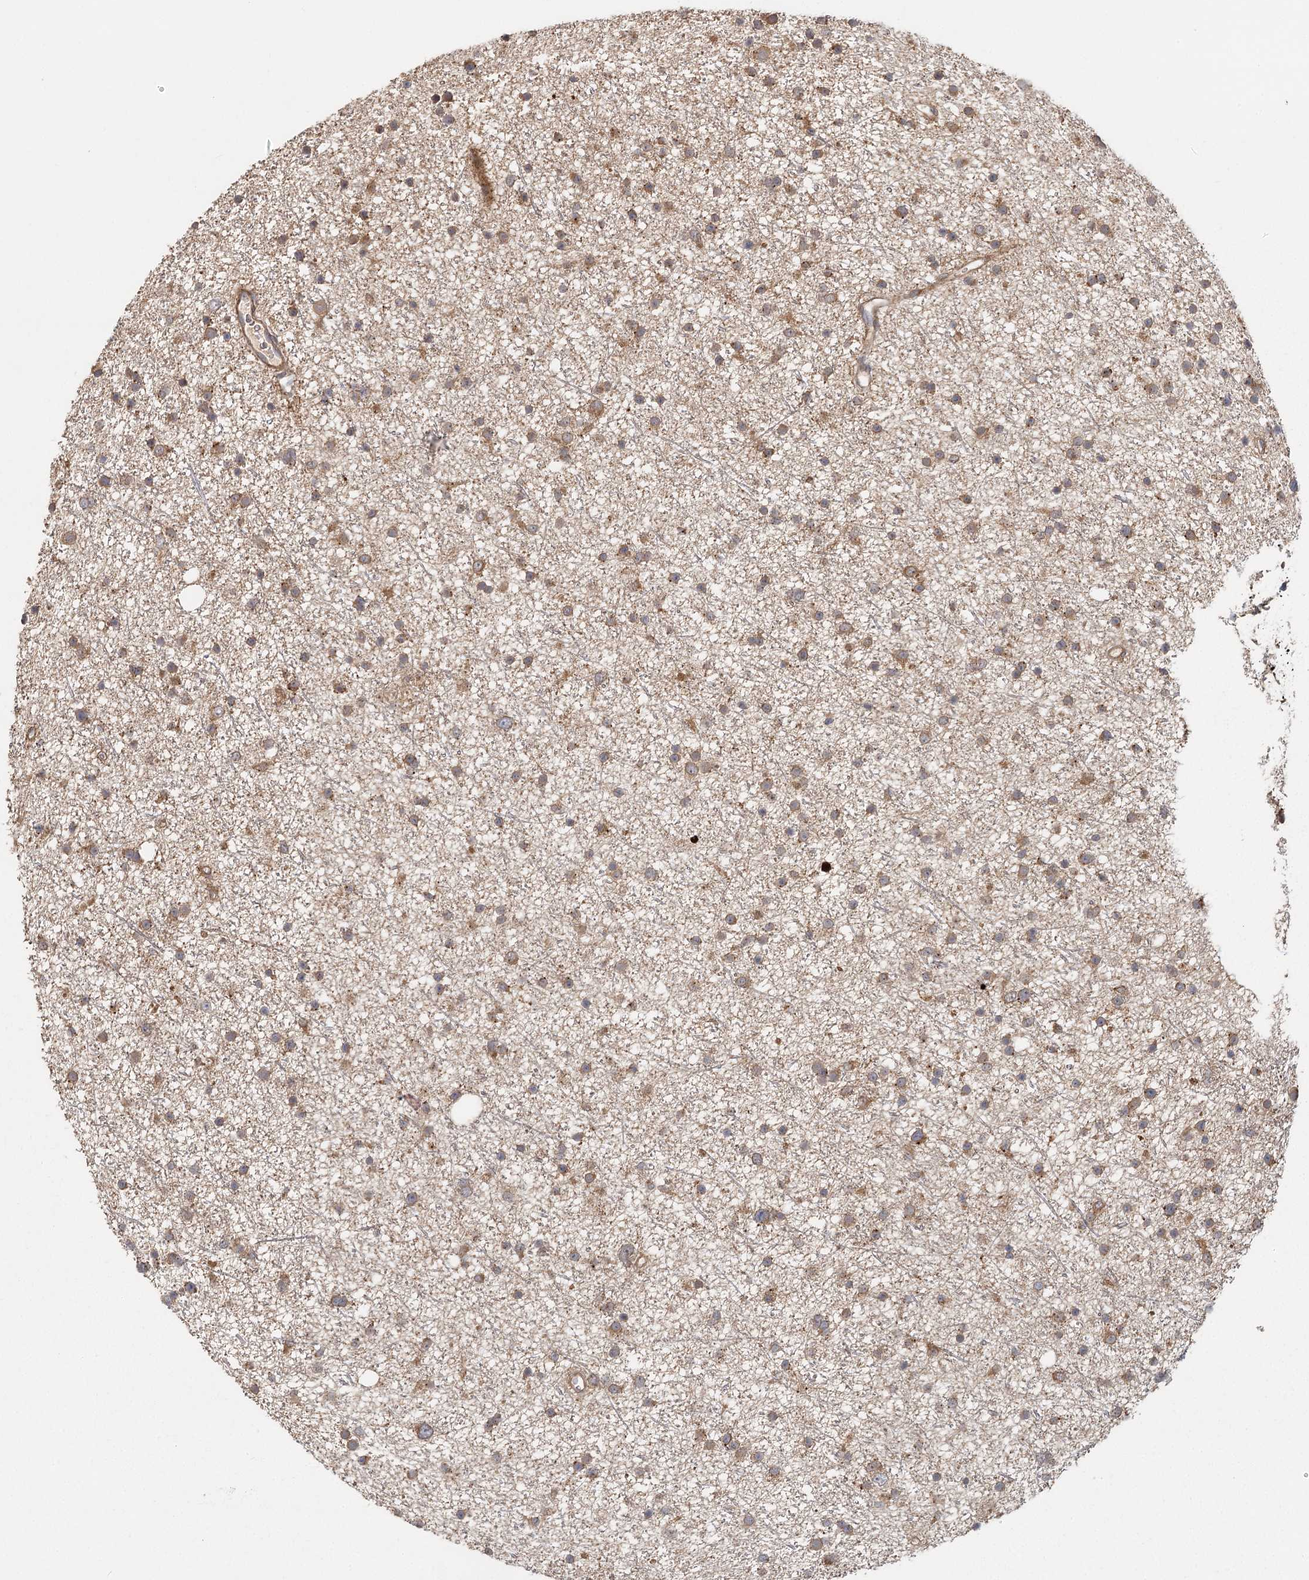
{"staining": {"intensity": "moderate", "quantity": ">75%", "location": "cytoplasmic/membranous"}, "tissue": "glioma", "cell_type": "Tumor cells", "image_type": "cancer", "snomed": [{"axis": "morphology", "description": "Glioma, malignant, Low grade"}, {"axis": "topography", "description": "Cerebral cortex"}], "caption": "Protein positivity by IHC displays moderate cytoplasmic/membranous staining in approximately >75% of tumor cells in glioma.", "gene": "RAPGEF6", "patient": {"sex": "female", "age": 39}}